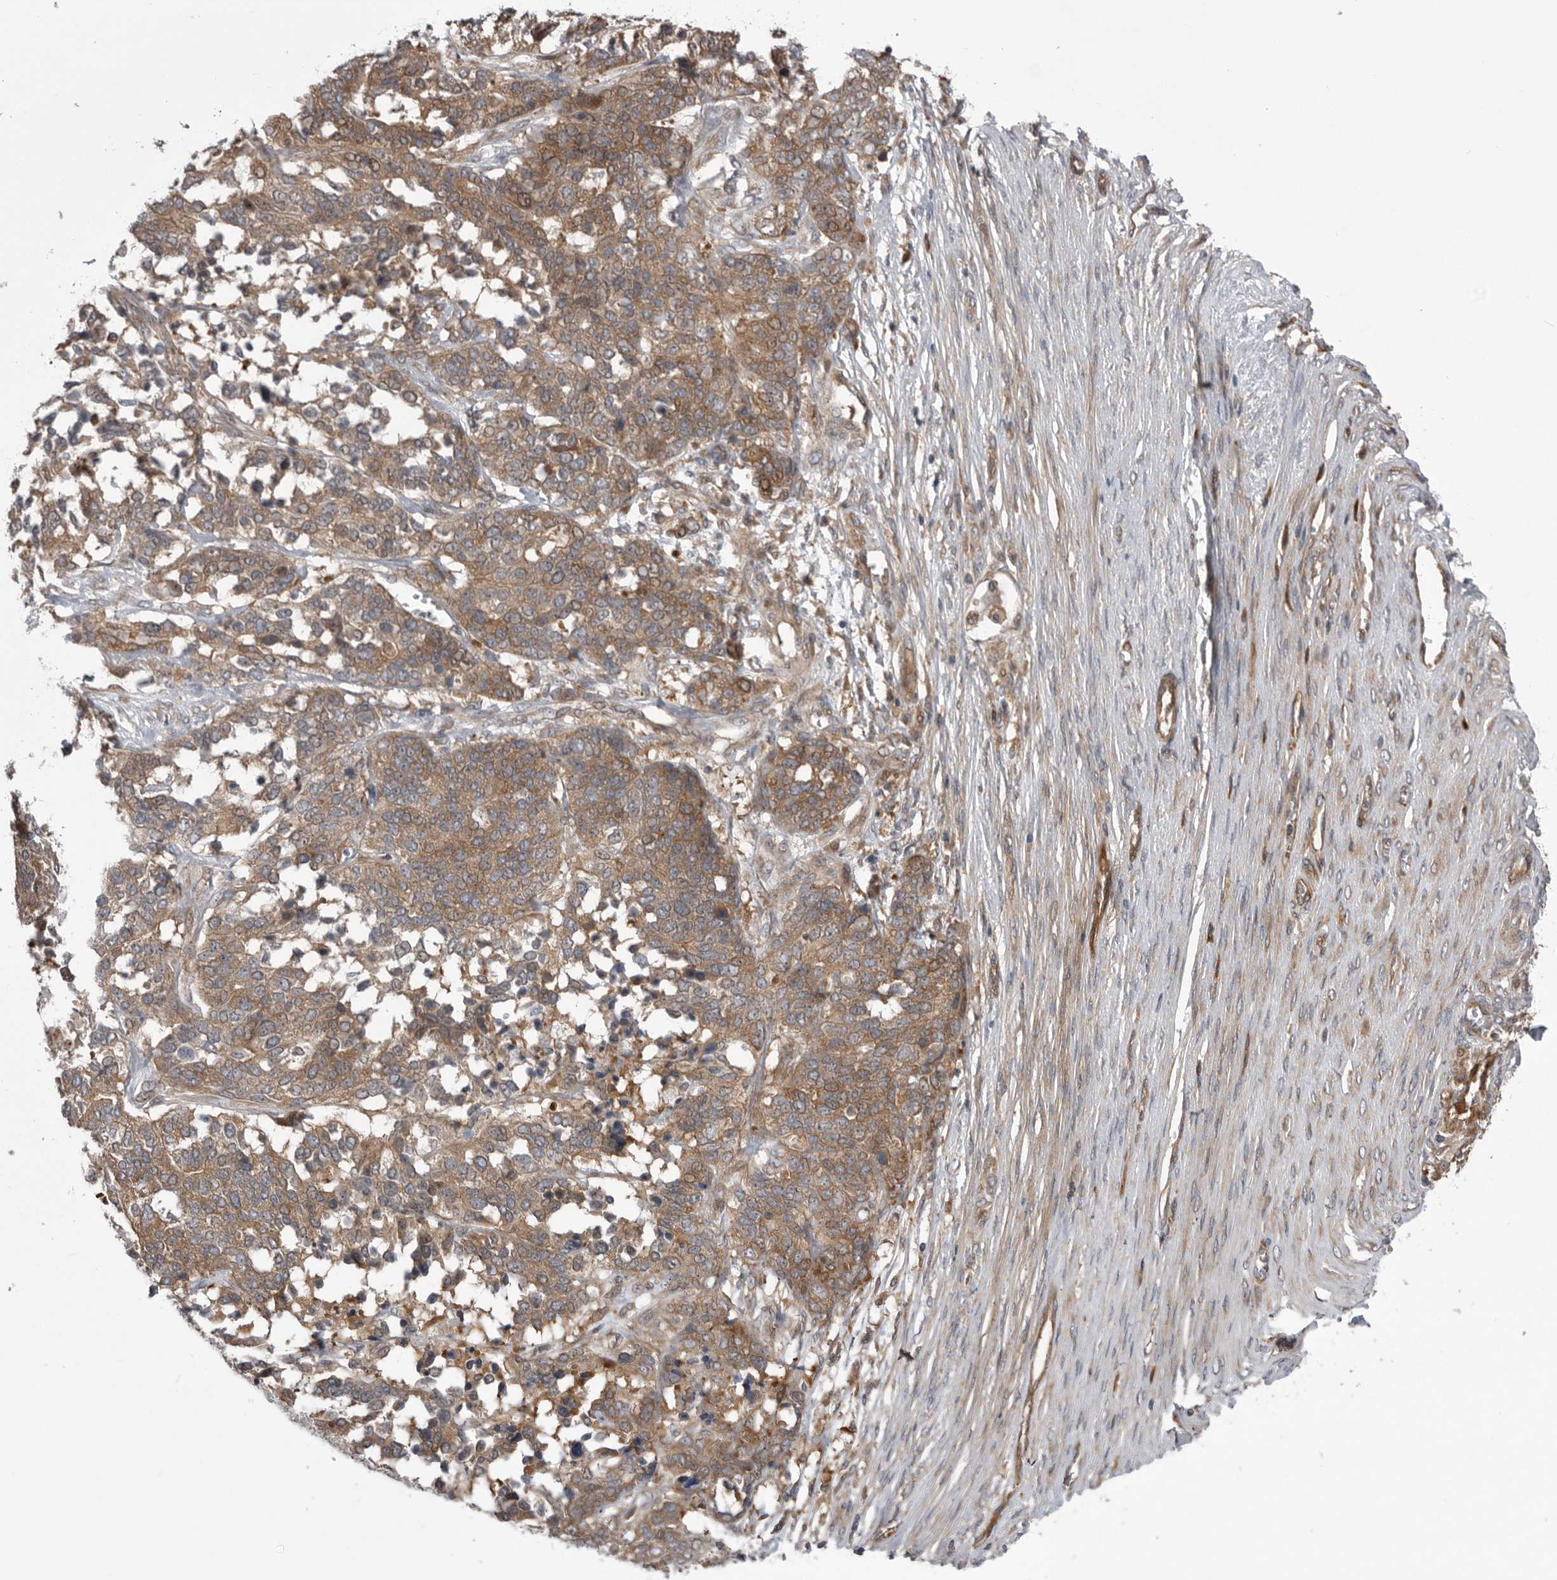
{"staining": {"intensity": "moderate", "quantity": ">75%", "location": "cytoplasmic/membranous"}, "tissue": "ovarian cancer", "cell_type": "Tumor cells", "image_type": "cancer", "snomed": [{"axis": "morphology", "description": "Cystadenocarcinoma, serous, NOS"}, {"axis": "topography", "description": "Ovary"}], "caption": "Moderate cytoplasmic/membranous protein expression is present in approximately >75% of tumor cells in ovarian cancer. Nuclei are stained in blue.", "gene": "RAB3GAP2", "patient": {"sex": "female", "age": 44}}